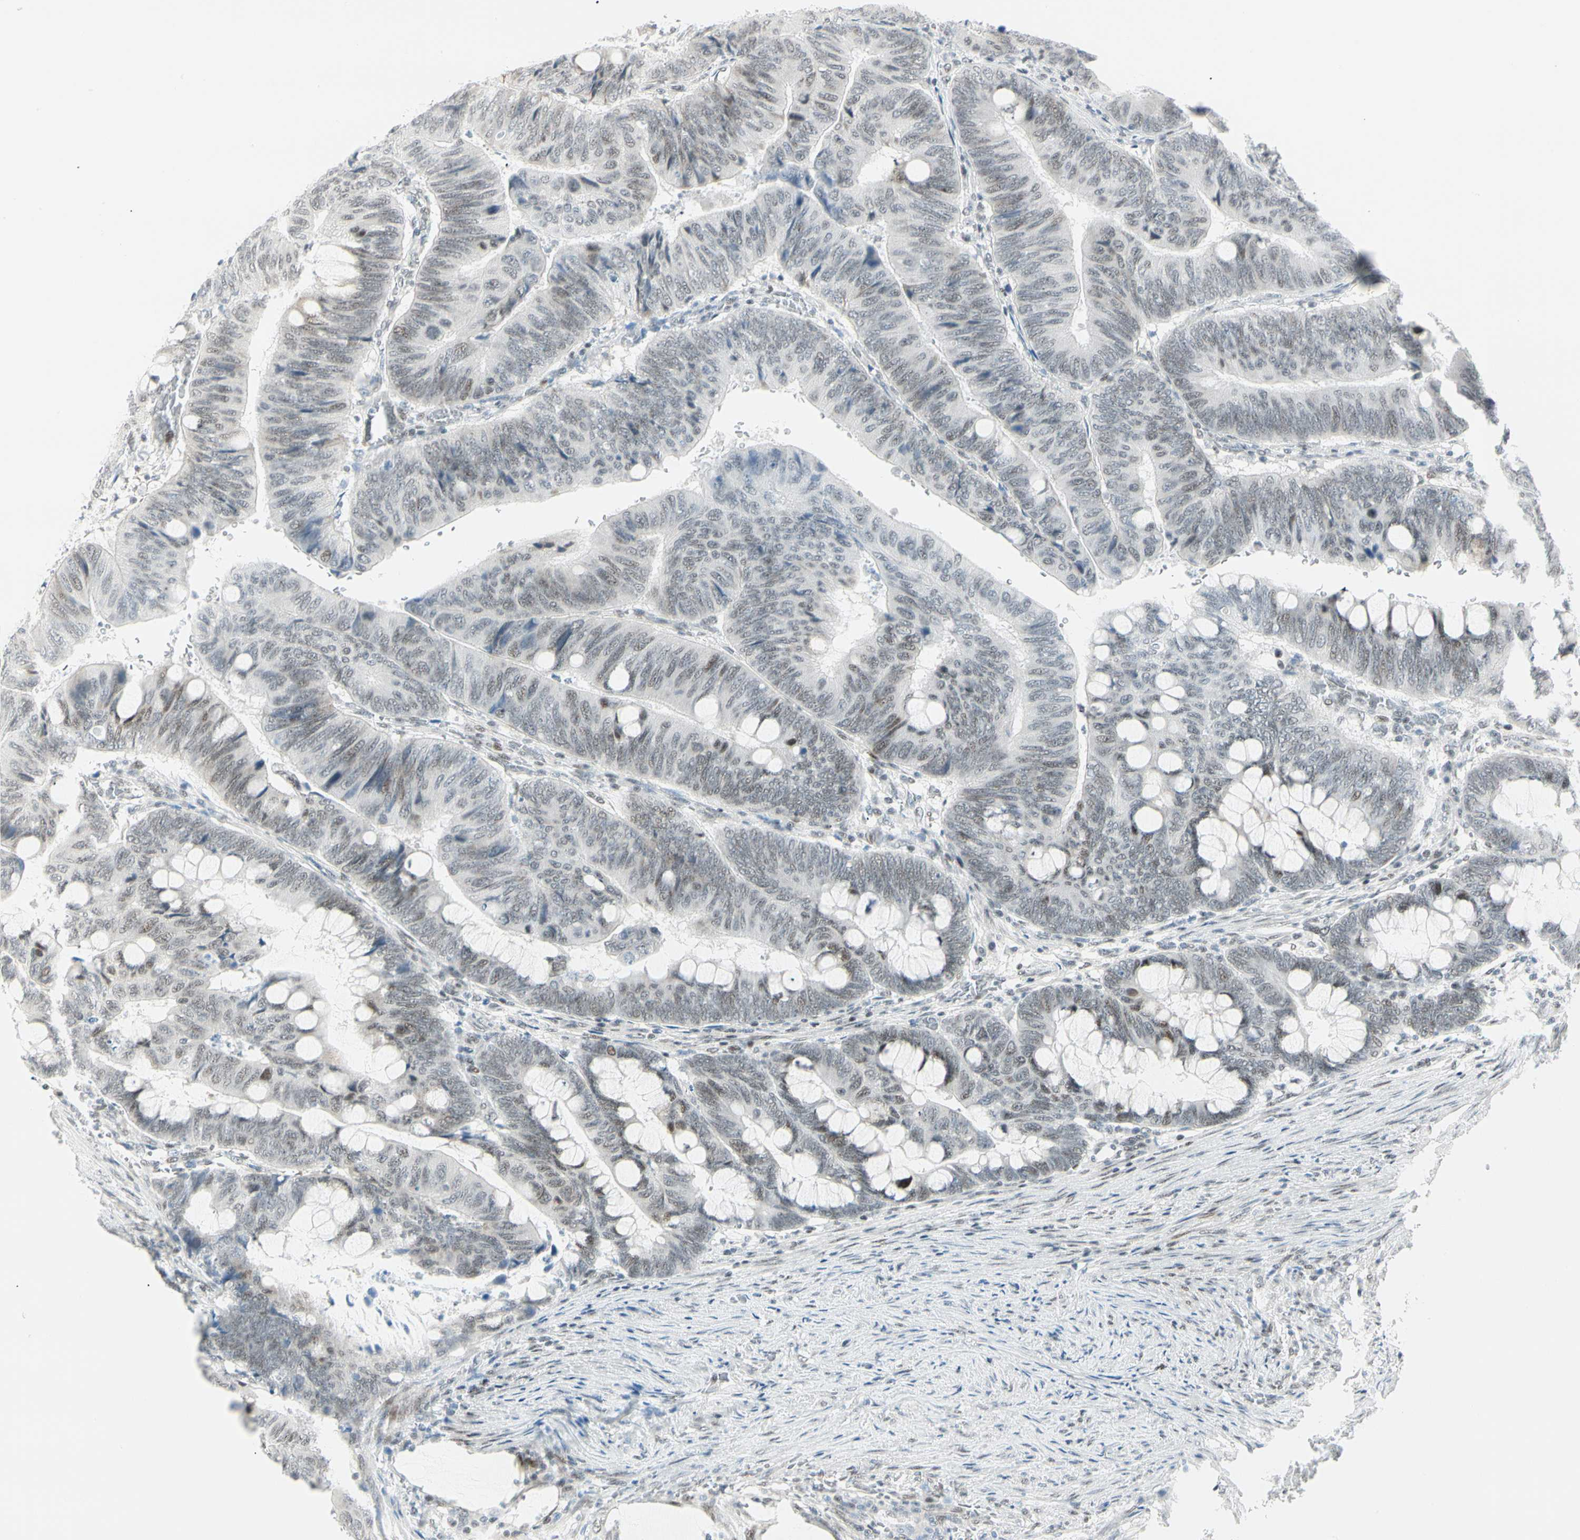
{"staining": {"intensity": "weak", "quantity": "<25%", "location": "nuclear"}, "tissue": "colorectal cancer", "cell_type": "Tumor cells", "image_type": "cancer", "snomed": [{"axis": "morphology", "description": "Normal tissue, NOS"}, {"axis": "morphology", "description": "Adenocarcinoma, NOS"}, {"axis": "topography", "description": "Rectum"}, {"axis": "topography", "description": "Peripheral nerve tissue"}], "caption": "High magnification brightfield microscopy of colorectal cancer (adenocarcinoma) stained with DAB (brown) and counterstained with hematoxylin (blue): tumor cells show no significant expression.", "gene": "PKNOX1", "patient": {"sex": "male", "age": 92}}